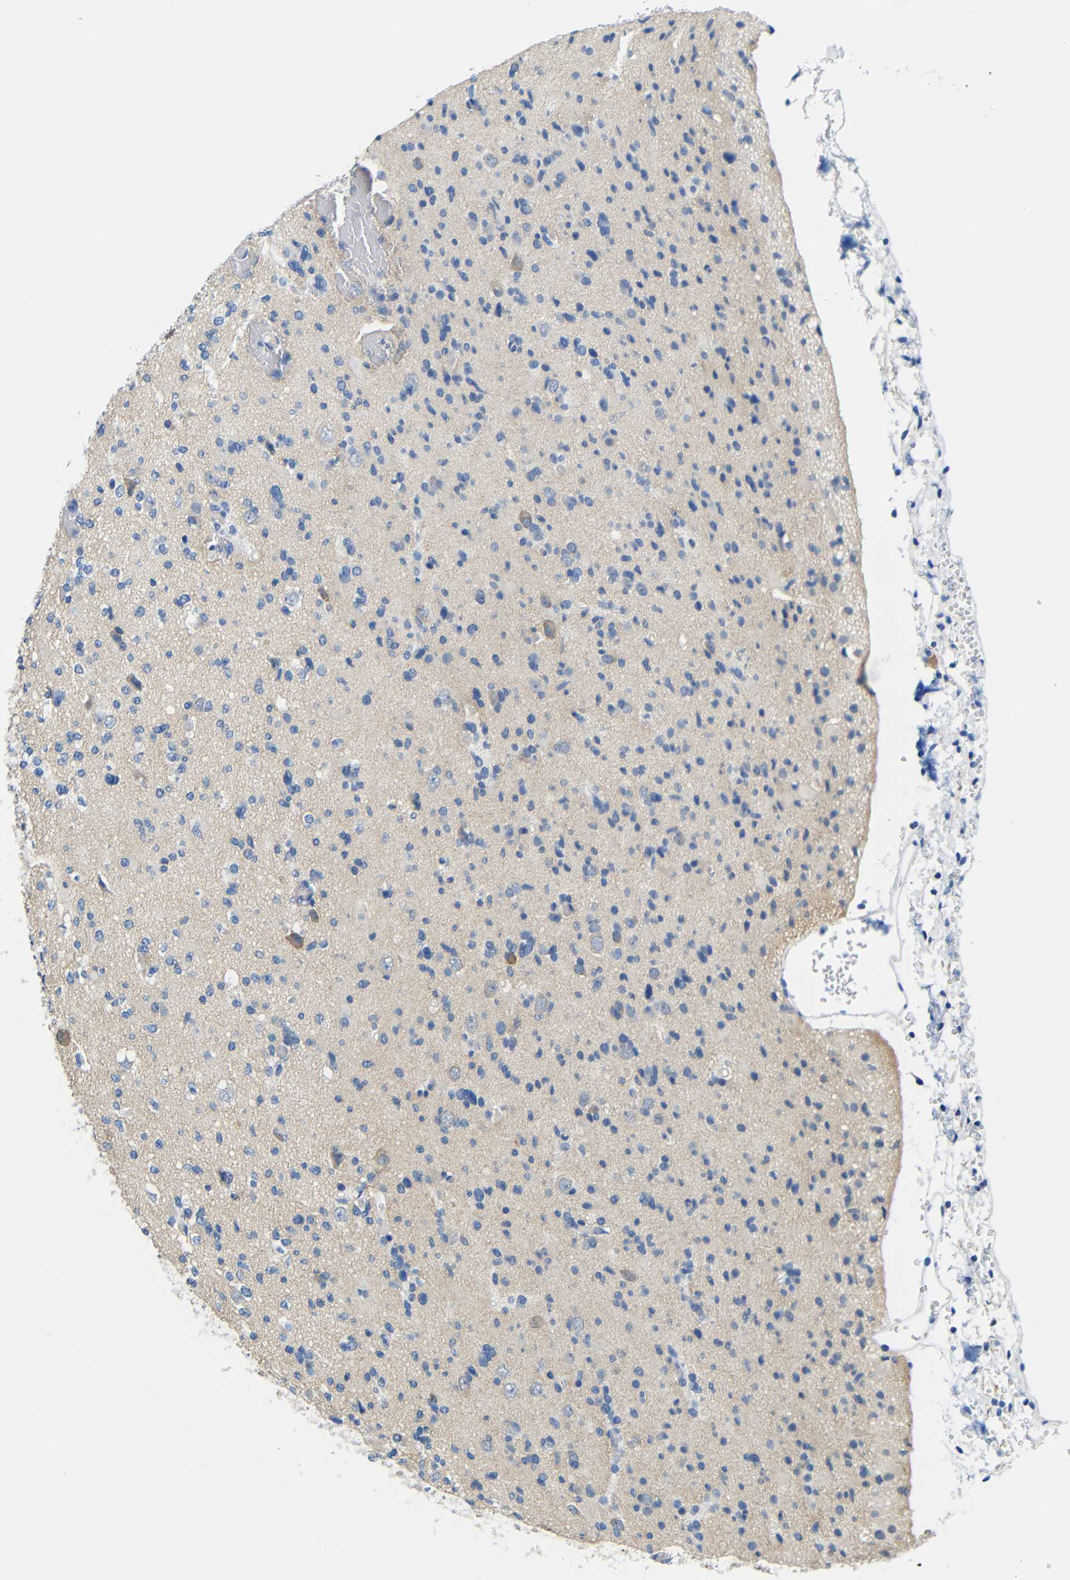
{"staining": {"intensity": "negative", "quantity": "none", "location": "none"}, "tissue": "glioma", "cell_type": "Tumor cells", "image_type": "cancer", "snomed": [{"axis": "morphology", "description": "Glioma, malignant, Low grade"}, {"axis": "topography", "description": "Brain"}], "caption": "Immunohistochemistry histopathology image of low-grade glioma (malignant) stained for a protein (brown), which displays no positivity in tumor cells. Brightfield microscopy of immunohistochemistry (IHC) stained with DAB (3,3'-diaminobenzidine) (brown) and hematoxylin (blue), captured at high magnification.", "gene": "NEGR1", "patient": {"sex": "female", "age": 22}}